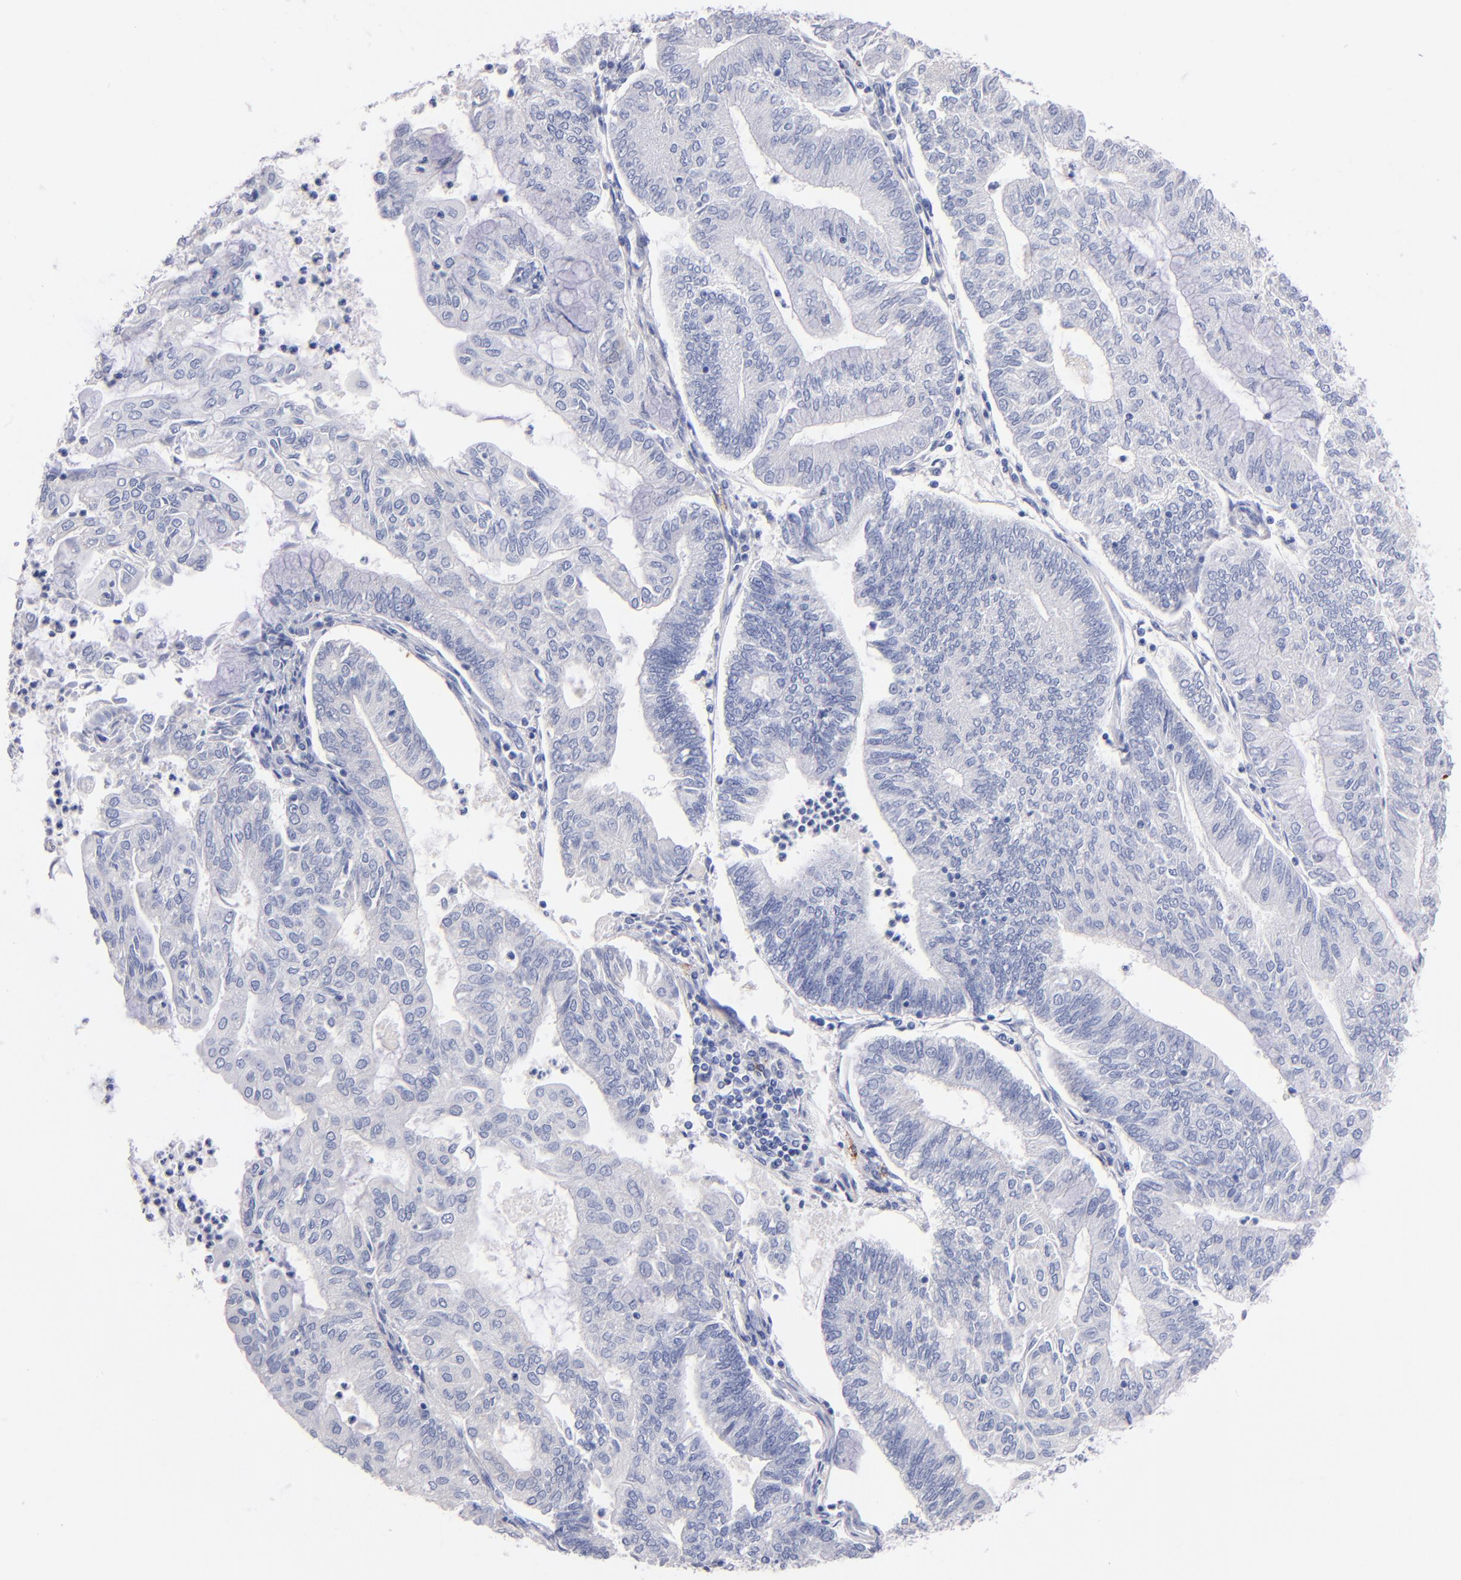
{"staining": {"intensity": "negative", "quantity": "none", "location": "none"}, "tissue": "endometrial cancer", "cell_type": "Tumor cells", "image_type": "cancer", "snomed": [{"axis": "morphology", "description": "Adenocarcinoma, NOS"}, {"axis": "topography", "description": "Endometrium"}], "caption": "Immunohistochemistry (IHC) histopathology image of neoplastic tissue: adenocarcinoma (endometrial) stained with DAB exhibits no significant protein positivity in tumor cells. (DAB IHC visualized using brightfield microscopy, high magnification).", "gene": "KIT", "patient": {"sex": "female", "age": 59}}